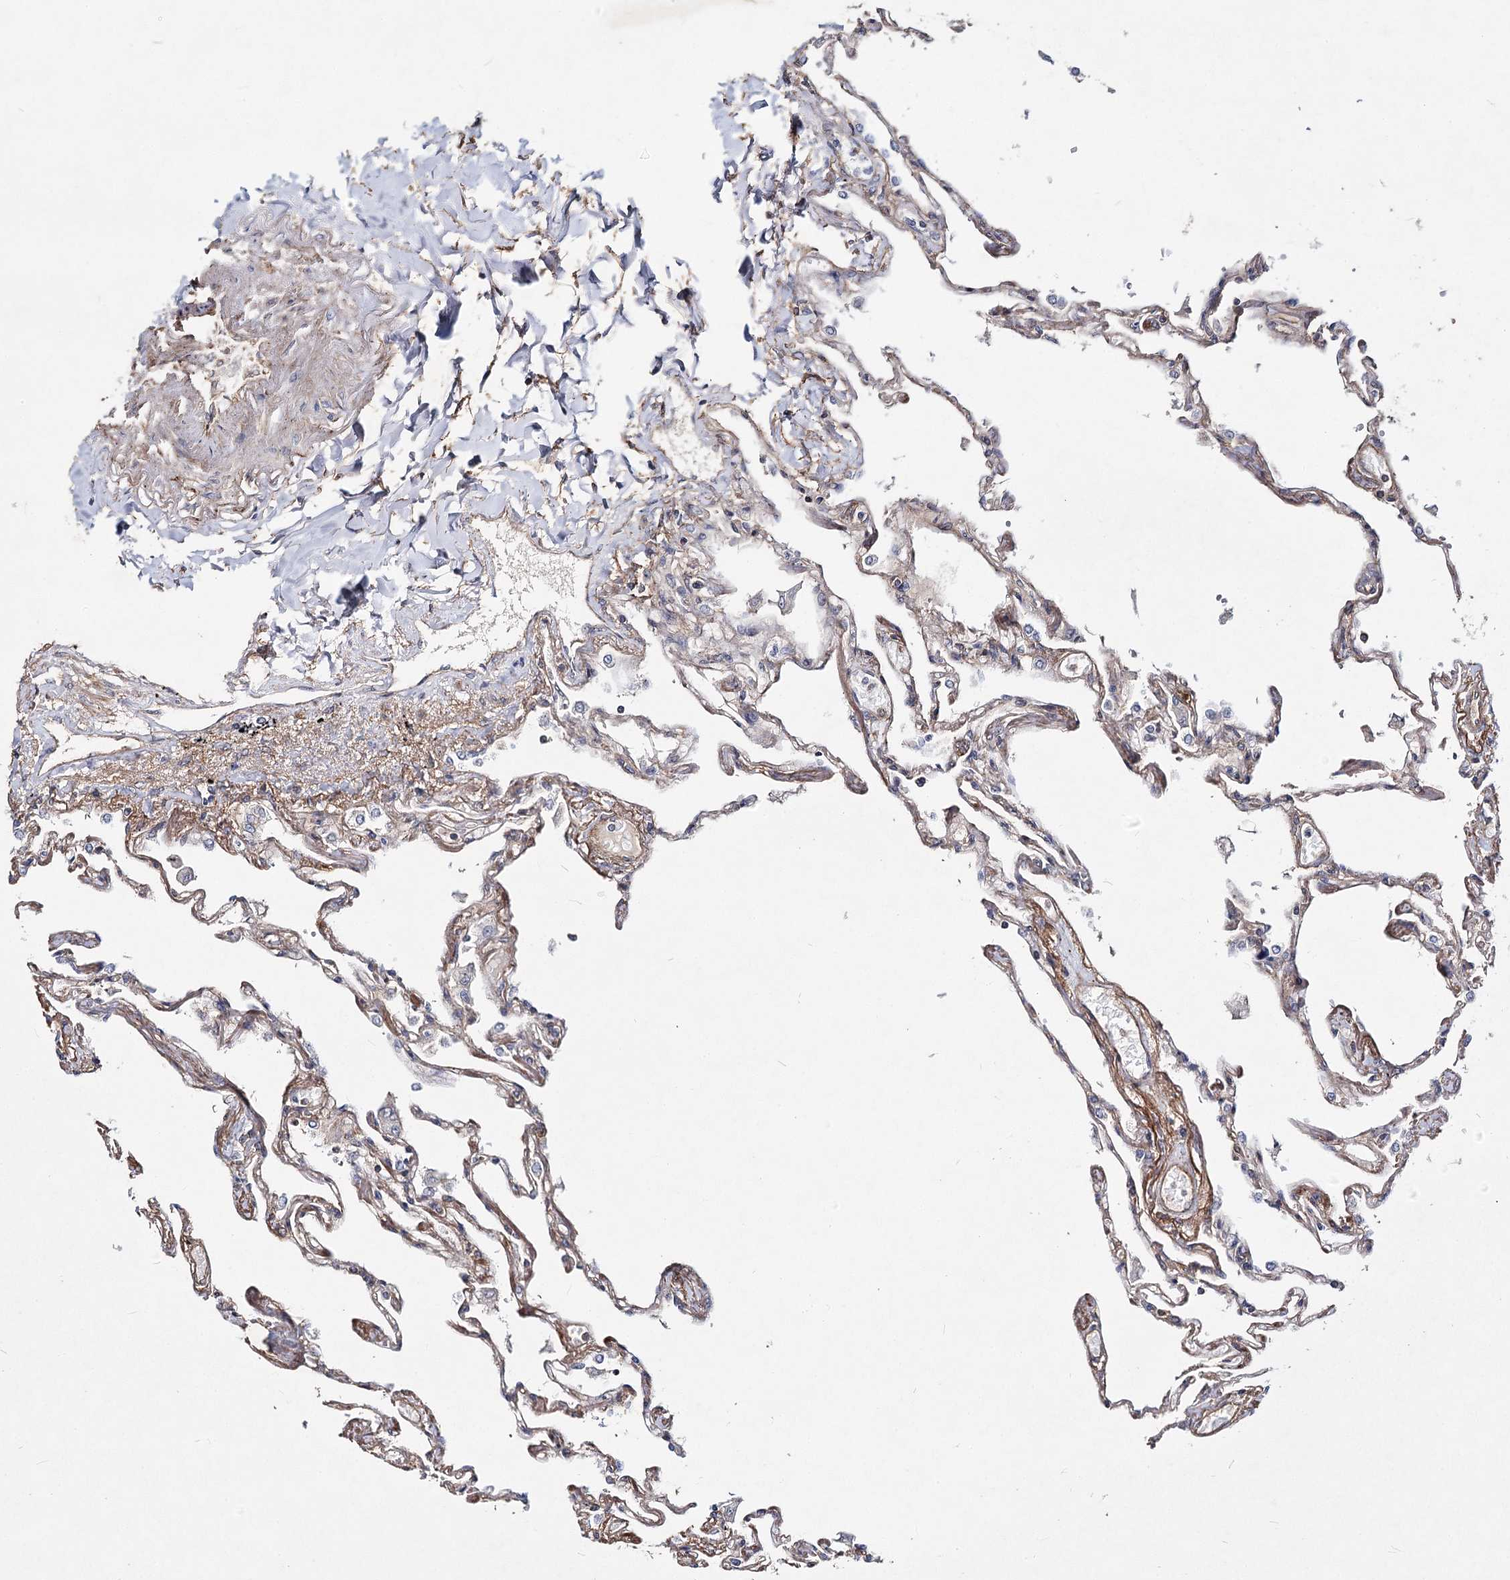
{"staining": {"intensity": "weak", "quantity": "25%-75%", "location": "cytoplasmic/membranous"}, "tissue": "lung", "cell_type": "Alveolar cells", "image_type": "normal", "snomed": [{"axis": "morphology", "description": "Normal tissue, NOS"}, {"axis": "topography", "description": "Lung"}], "caption": "High-power microscopy captured an immunohistochemistry micrograph of normal lung, revealing weak cytoplasmic/membranous positivity in about 25%-75% of alveolar cells. Using DAB (3,3'-diaminobenzidine) (brown) and hematoxylin (blue) stains, captured at high magnification using brightfield microscopy.", "gene": "TMEM218", "patient": {"sex": "female", "age": 67}}